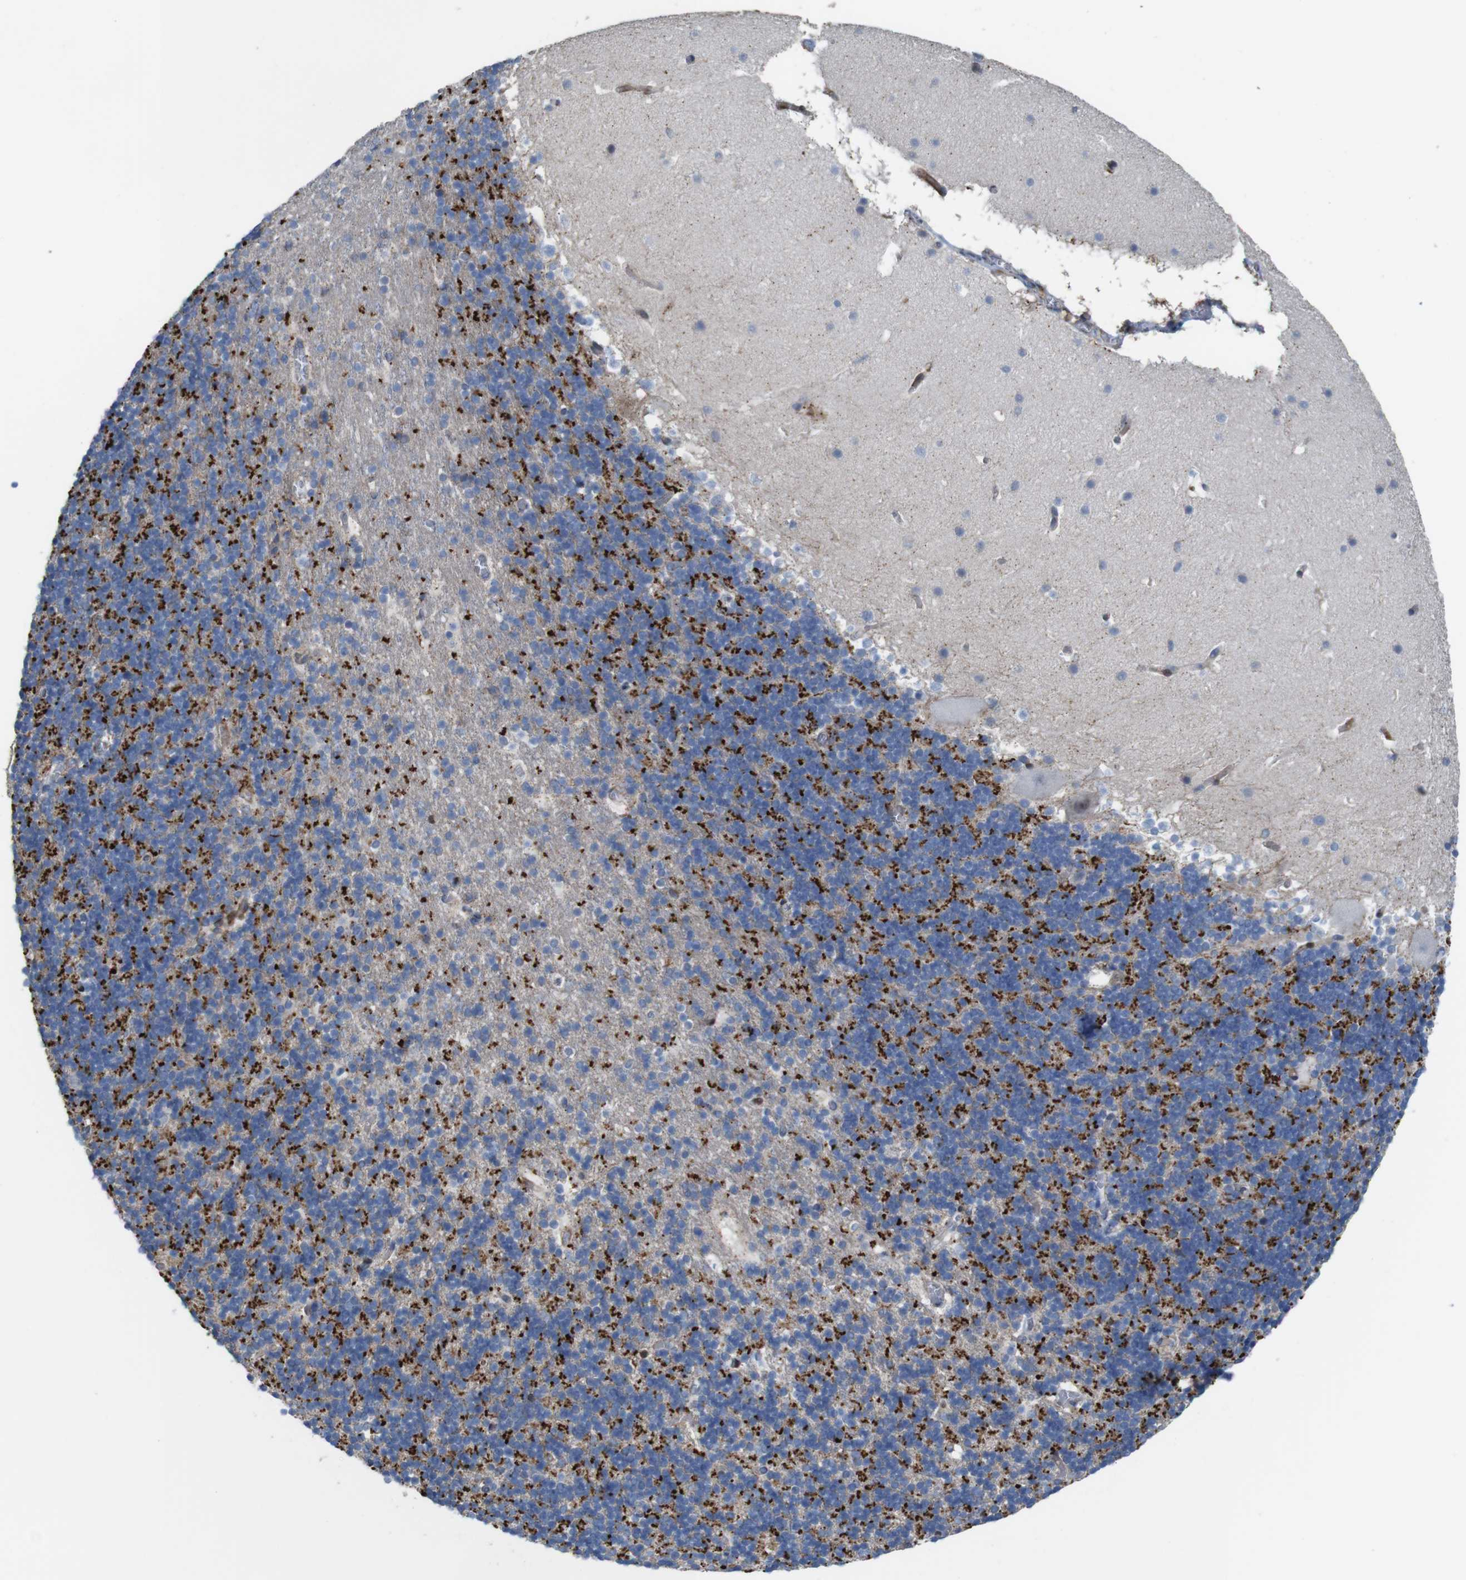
{"staining": {"intensity": "strong", "quantity": "<25%", "location": "cytoplasmic/membranous"}, "tissue": "cerebellum", "cell_type": "Cells in granular layer", "image_type": "normal", "snomed": [{"axis": "morphology", "description": "Normal tissue, NOS"}, {"axis": "topography", "description": "Cerebellum"}], "caption": "Immunohistochemical staining of unremarkable cerebellum displays medium levels of strong cytoplasmic/membranous expression in approximately <25% of cells in granular layer.", "gene": "PCOLCE2", "patient": {"sex": "male", "age": 45}}